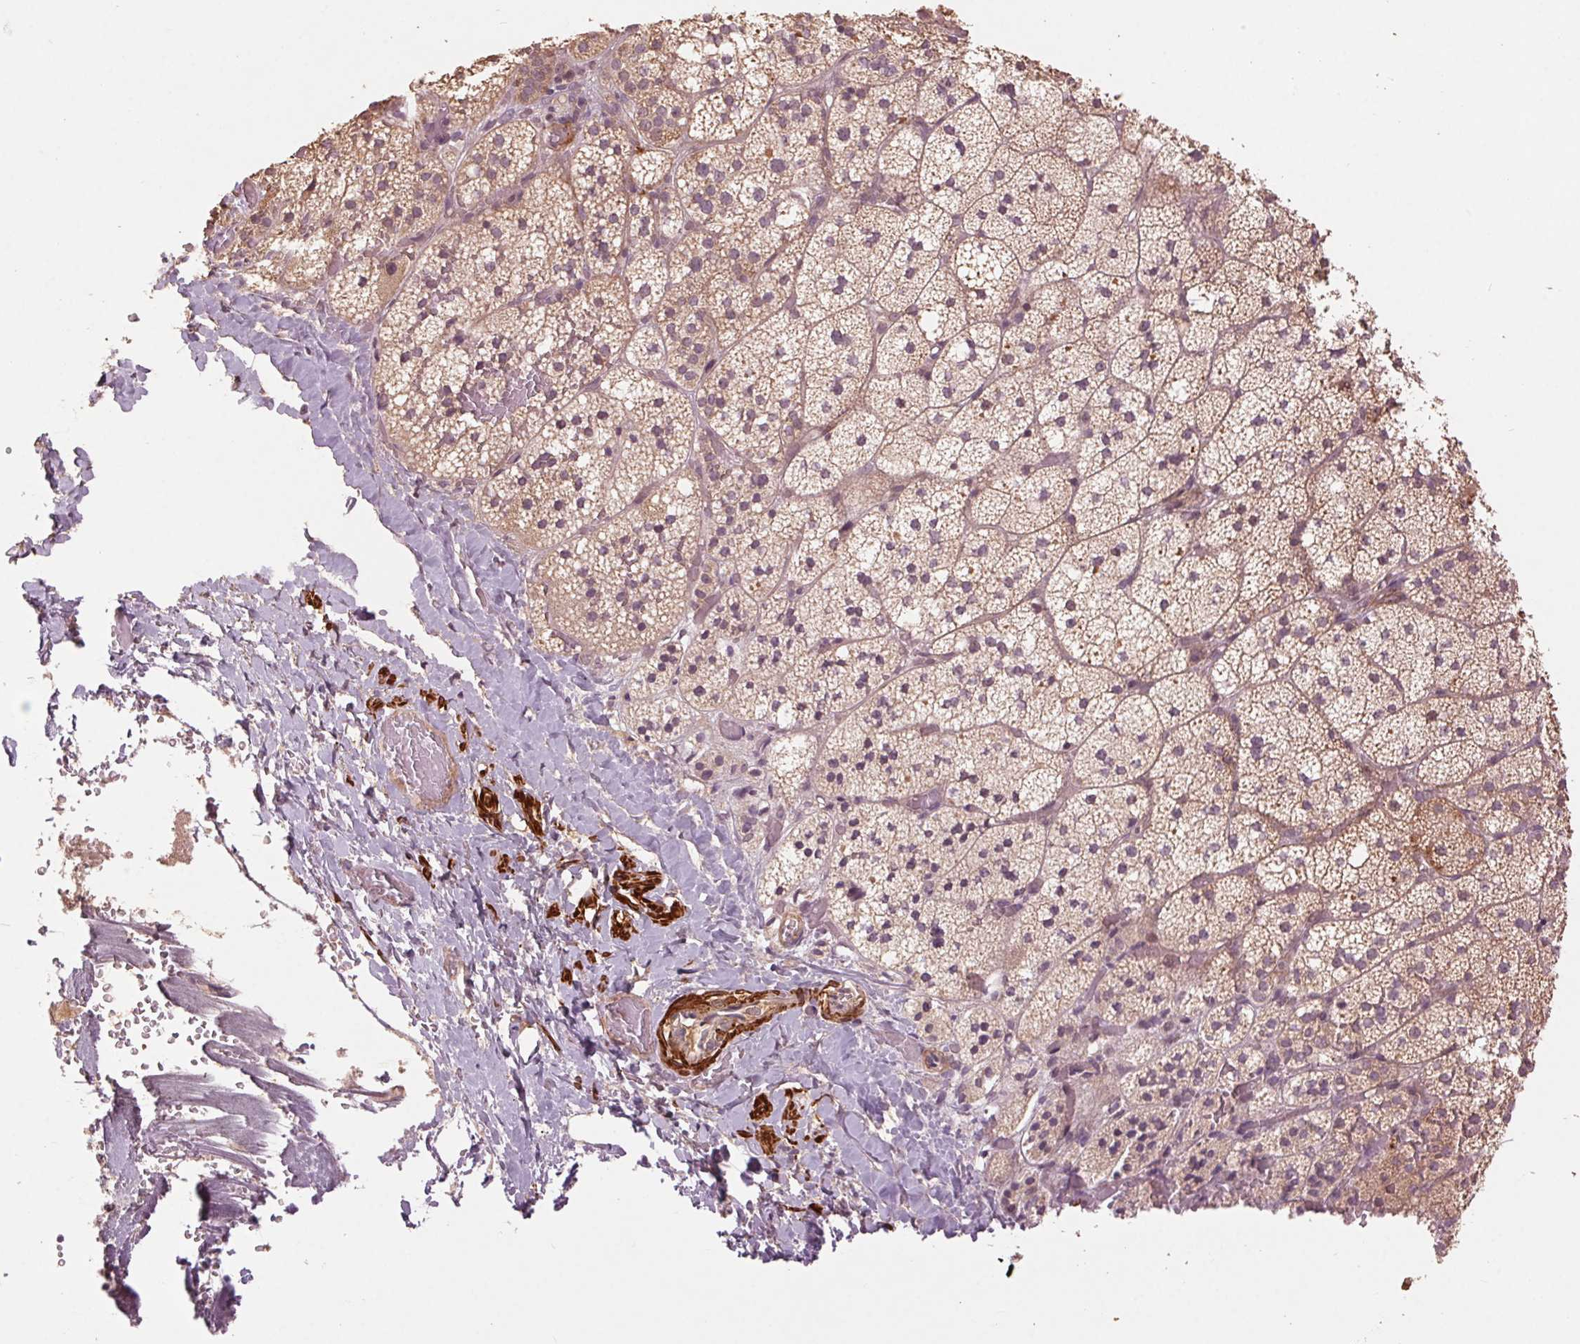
{"staining": {"intensity": "moderate", "quantity": ">75%", "location": "cytoplasmic/membranous"}, "tissue": "adrenal gland", "cell_type": "Glandular cells", "image_type": "normal", "snomed": [{"axis": "morphology", "description": "Normal tissue, NOS"}, {"axis": "topography", "description": "Adrenal gland"}], "caption": "Immunohistochemical staining of unremarkable human adrenal gland reveals >75% levels of moderate cytoplasmic/membranous protein positivity in approximately >75% of glandular cells.", "gene": "SMLR1", "patient": {"sex": "male", "age": 53}}